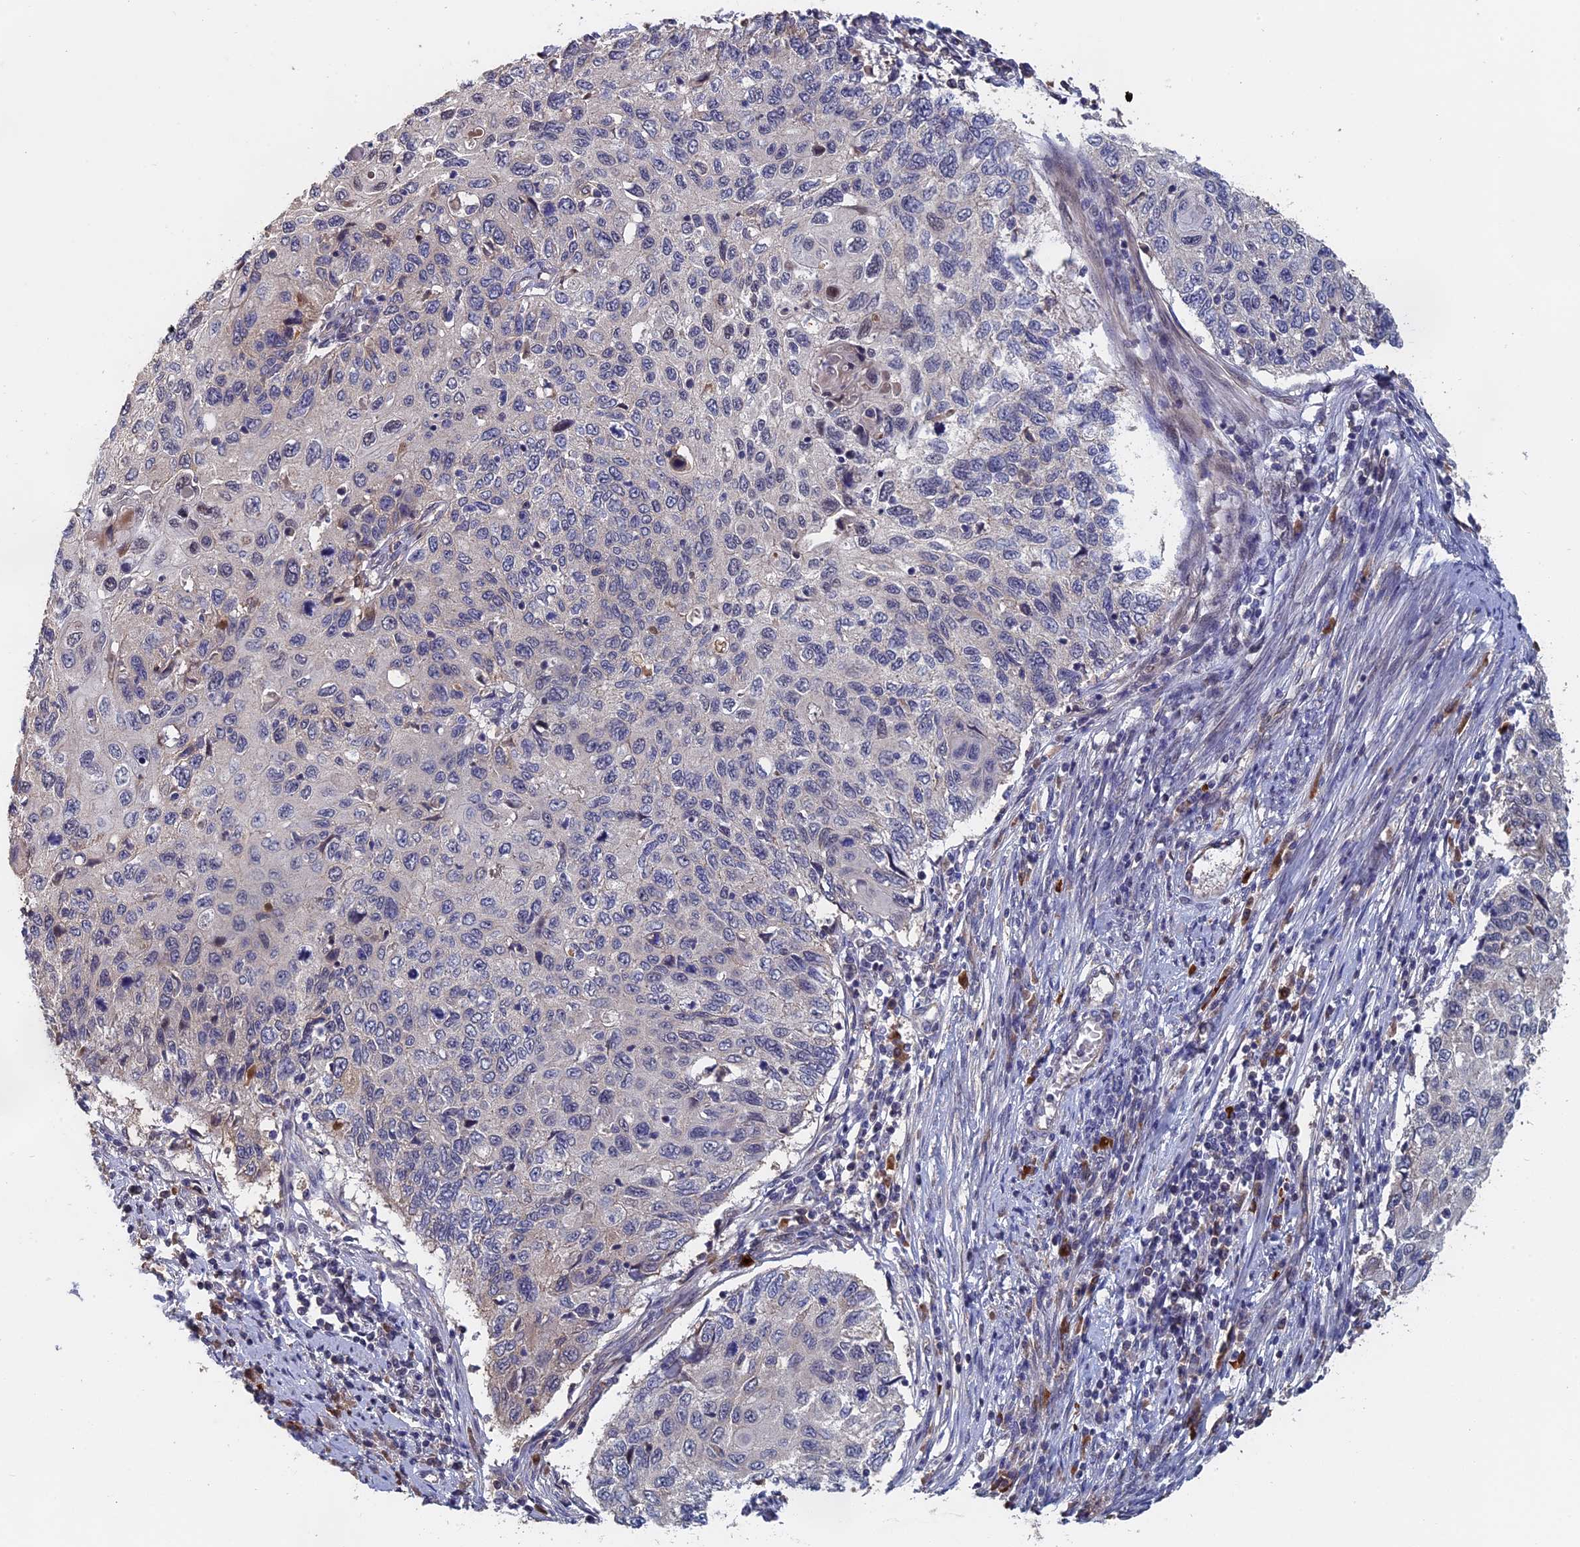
{"staining": {"intensity": "negative", "quantity": "none", "location": "none"}, "tissue": "cervical cancer", "cell_type": "Tumor cells", "image_type": "cancer", "snomed": [{"axis": "morphology", "description": "Squamous cell carcinoma, NOS"}, {"axis": "topography", "description": "Cervix"}], "caption": "Tumor cells are negative for brown protein staining in cervical cancer (squamous cell carcinoma).", "gene": "SLC33A1", "patient": {"sex": "female", "age": 70}}